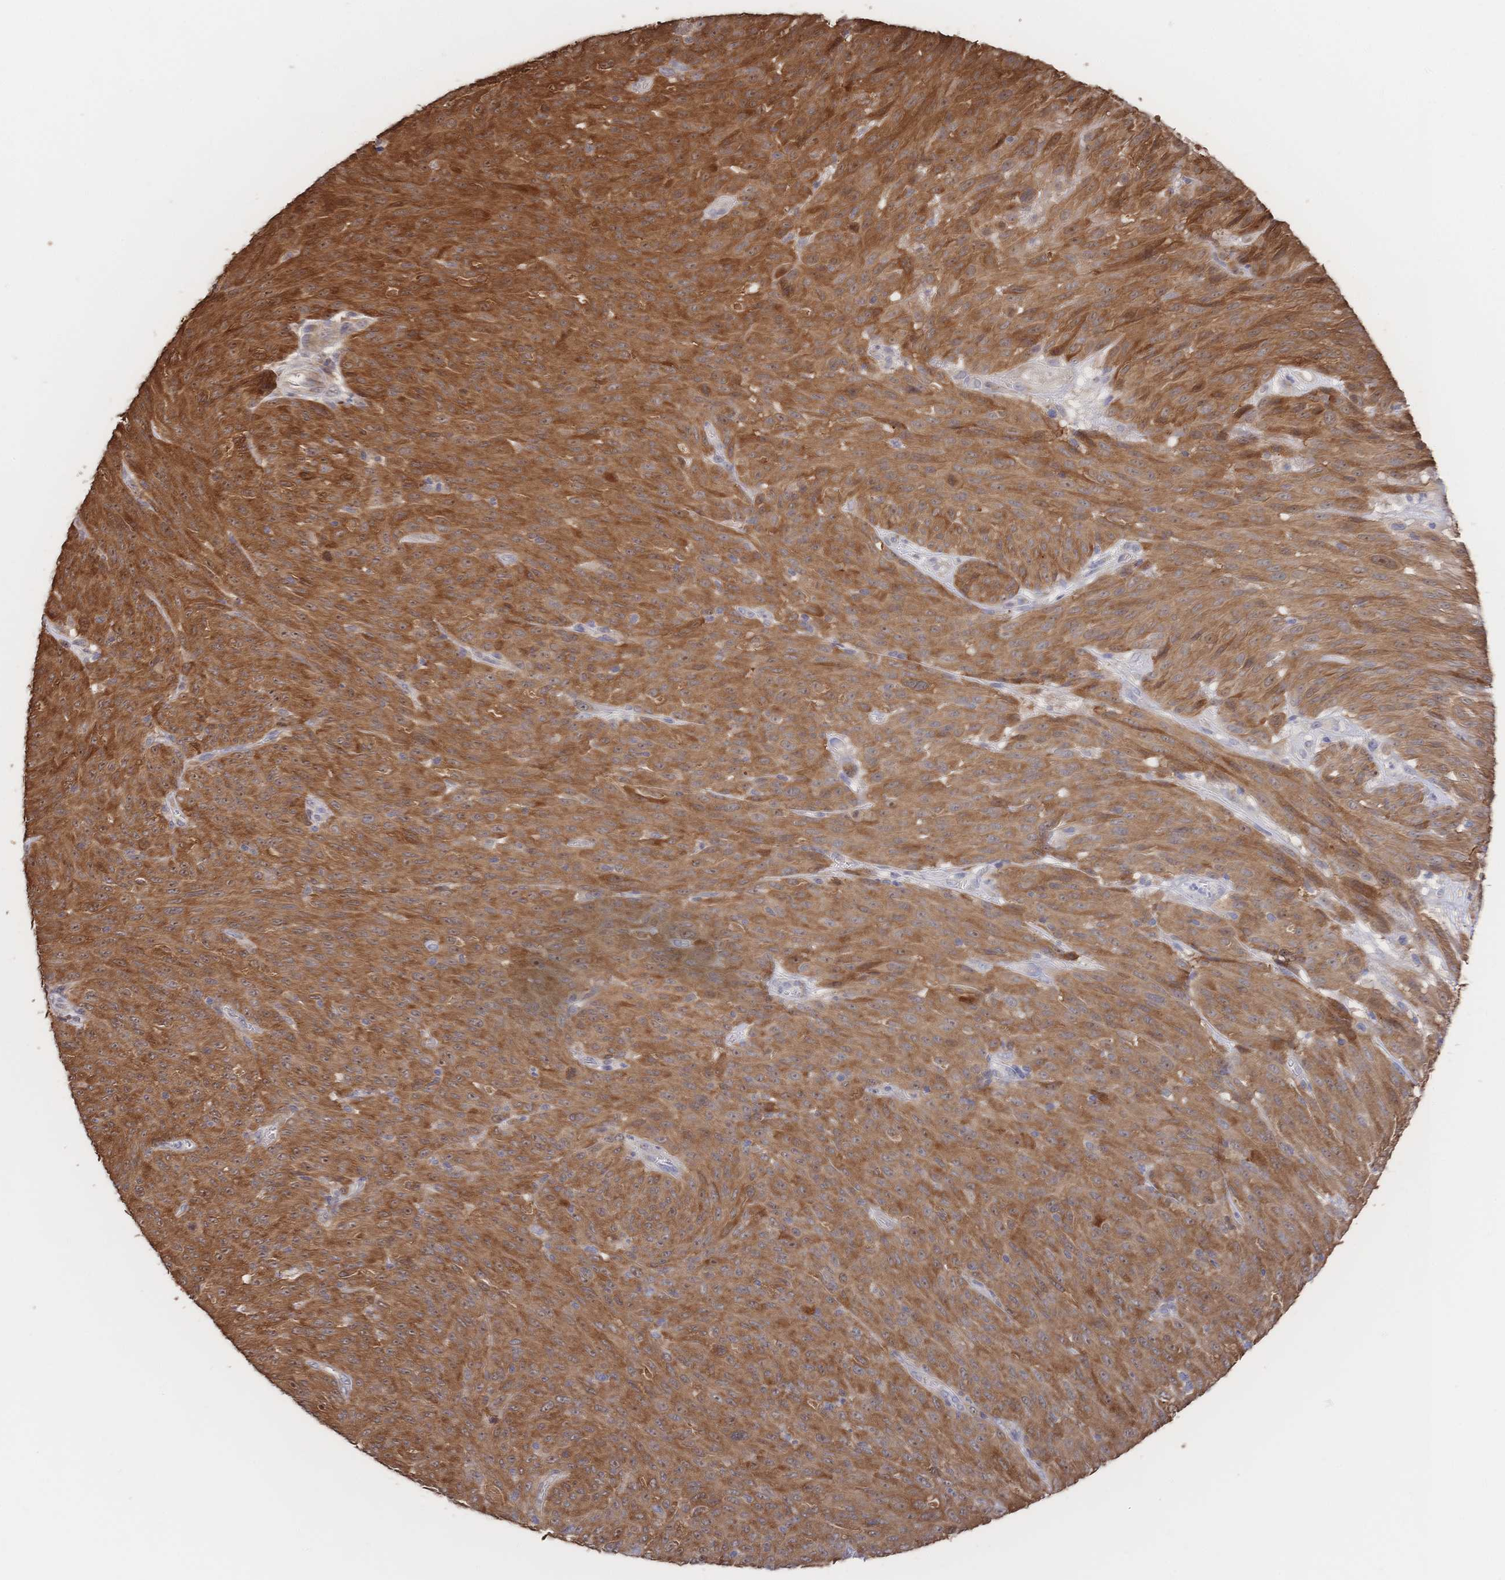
{"staining": {"intensity": "moderate", "quantity": ">75%", "location": "cytoplasmic/membranous,nuclear"}, "tissue": "melanoma", "cell_type": "Tumor cells", "image_type": "cancer", "snomed": [{"axis": "morphology", "description": "Malignant melanoma, NOS"}, {"axis": "topography", "description": "Skin"}], "caption": "Immunohistochemical staining of melanoma shows moderate cytoplasmic/membranous and nuclear protein expression in approximately >75% of tumor cells. (Stains: DAB (3,3'-diaminobenzidine) in brown, nuclei in blue, Microscopy: brightfield microscopy at high magnification).", "gene": "DNAJA4", "patient": {"sex": "male", "age": 85}}